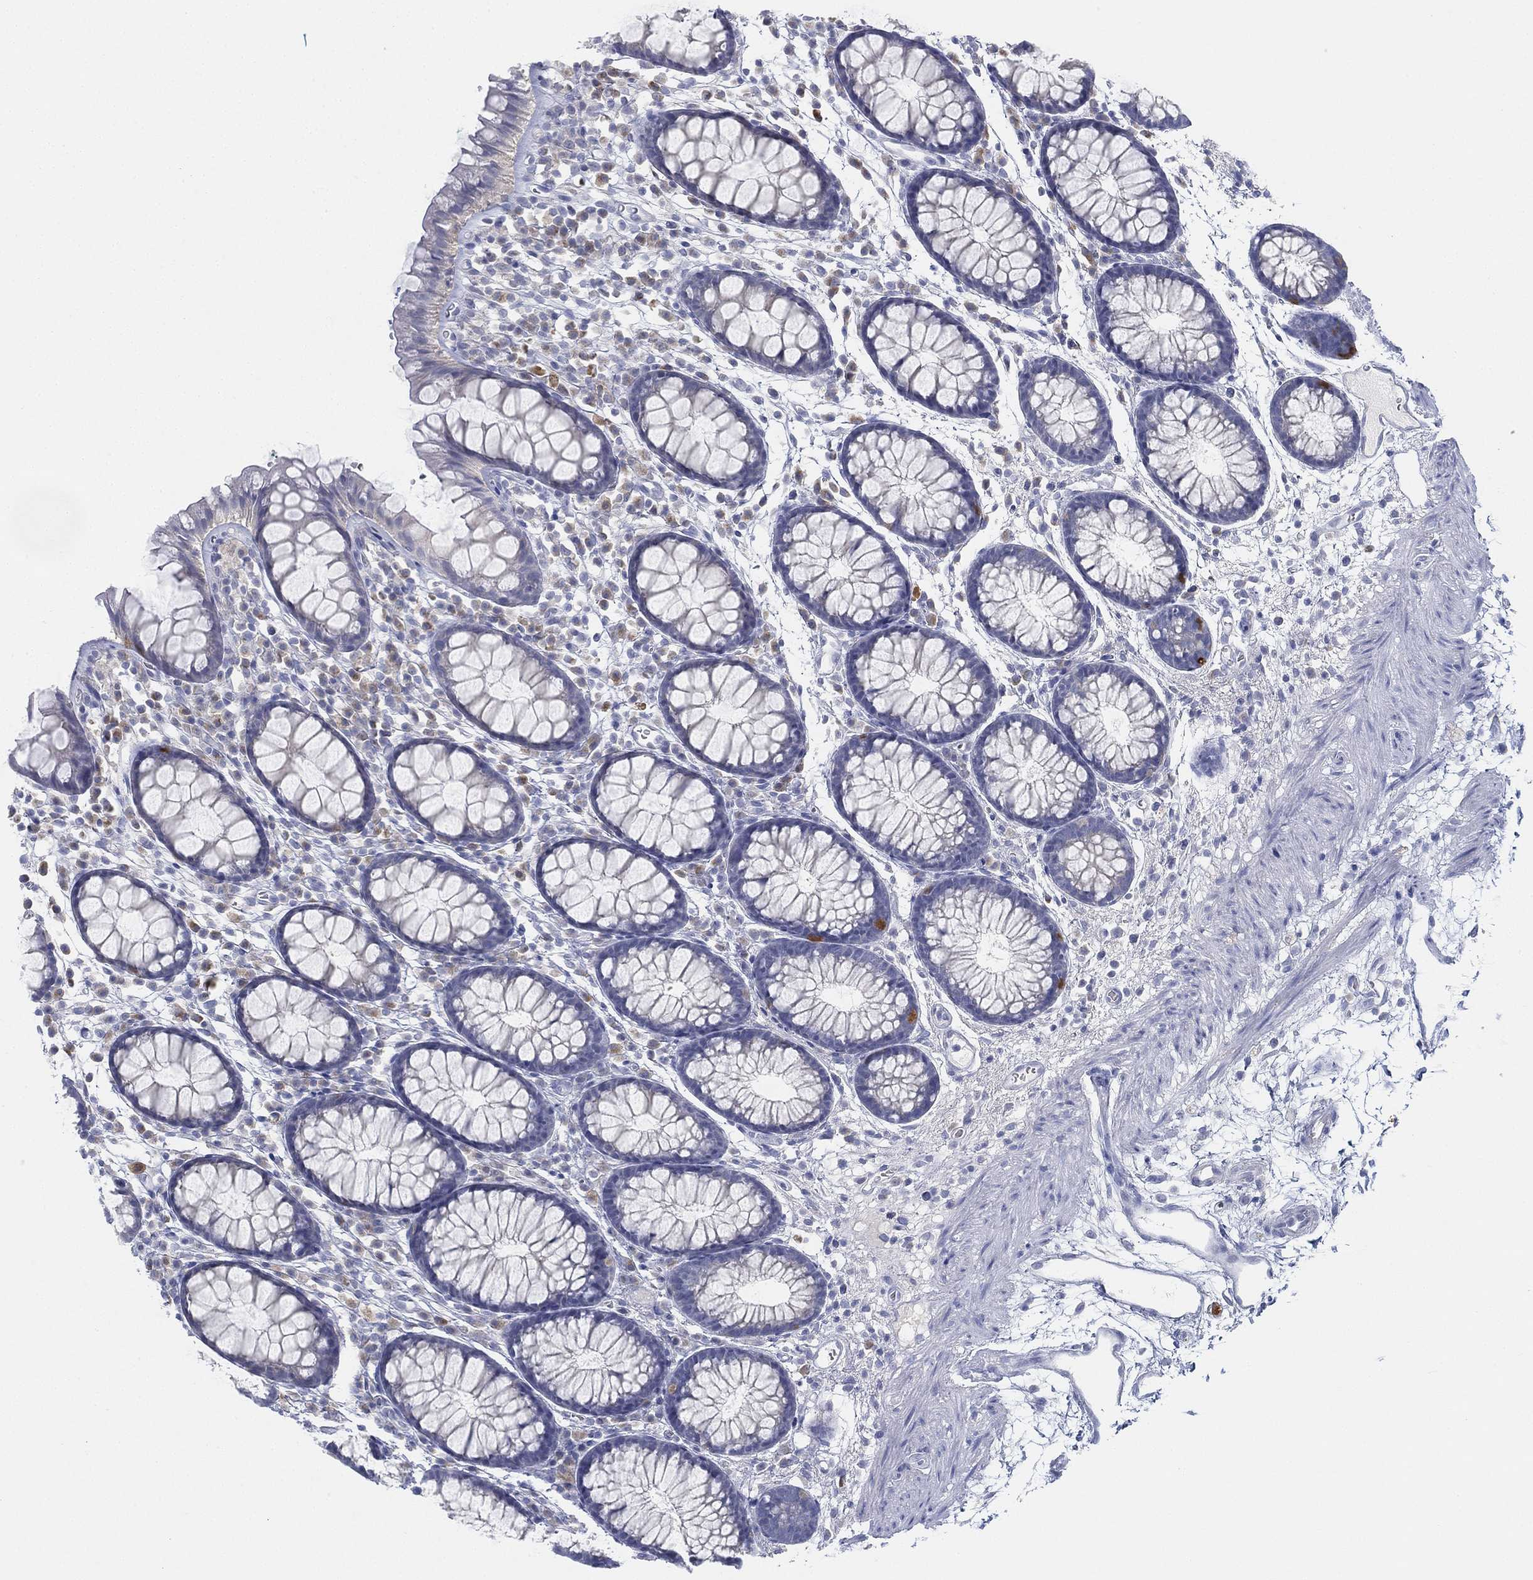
{"staining": {"intensity": "negative", "quantity": "none", "location": "none"}, "tissue": "colon", "cell_type": "Endothelial cells", "image_type": "normal", "snomed": [{"axis": "morphology", "description": "Normal tissue, NOS"}, {"axis": "topography", "description": "Colon"}], "caption": "Immunohistochemistry histopathology image of normal human colon stained for a protein (brown), which exhibits no staining in endothelial cells.", "gene": "GCNA", "patient": {"sex": "male", "age": 76}}